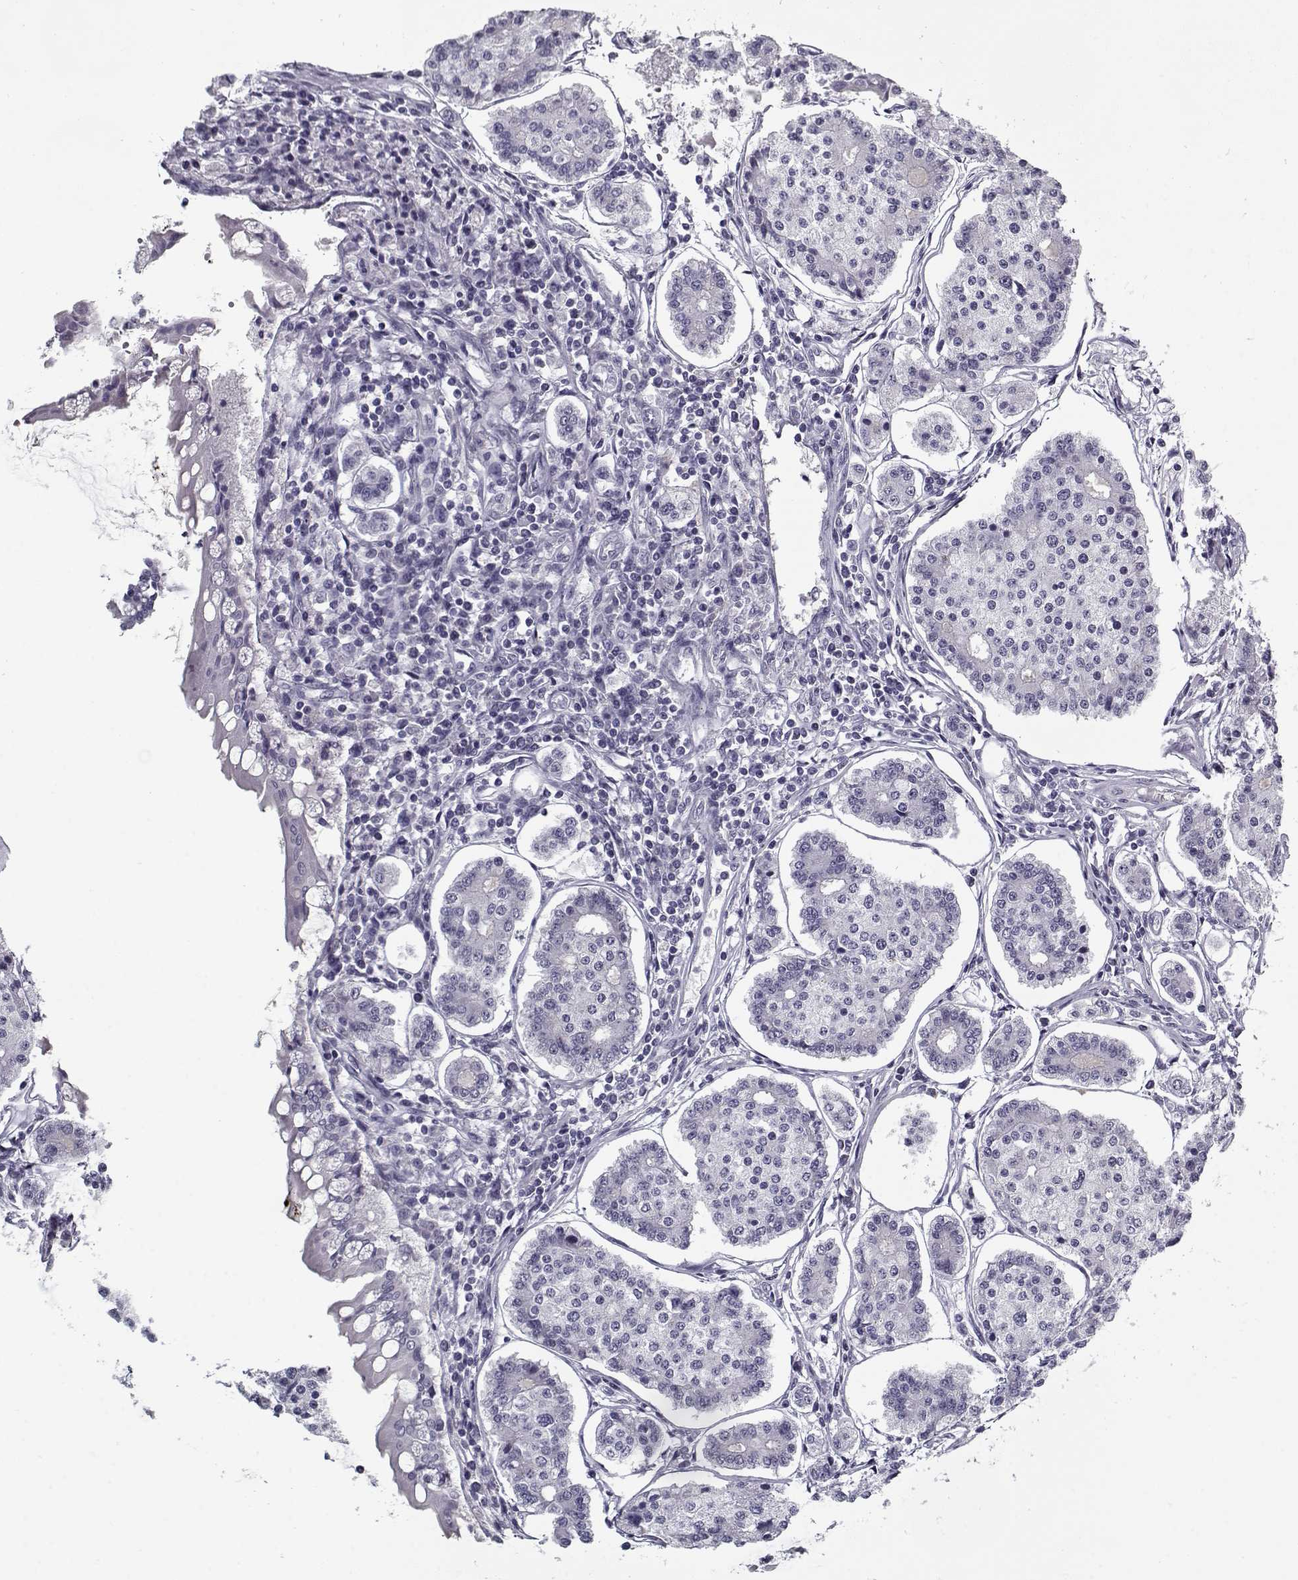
{"staining": {"intensity": "negative", "quantity": "none", "location": "none"}, "tissue": "carcinoid", "cell_type": "Tumor cells", "image_type": "cancer", "snomed": [{"axis": "morphology", "description": "Carcinoid, malignant, NOS"}, {"axis": "topography", "description": "Small intestine"}], "caption": "IHC of malignant carcinoid reveals no staining in tumor cells. (Immunohistochemistry, brightfield microscopy, high magnification).", "gene": "RNF32", "patient": {"sex": "female", "age": 65}}